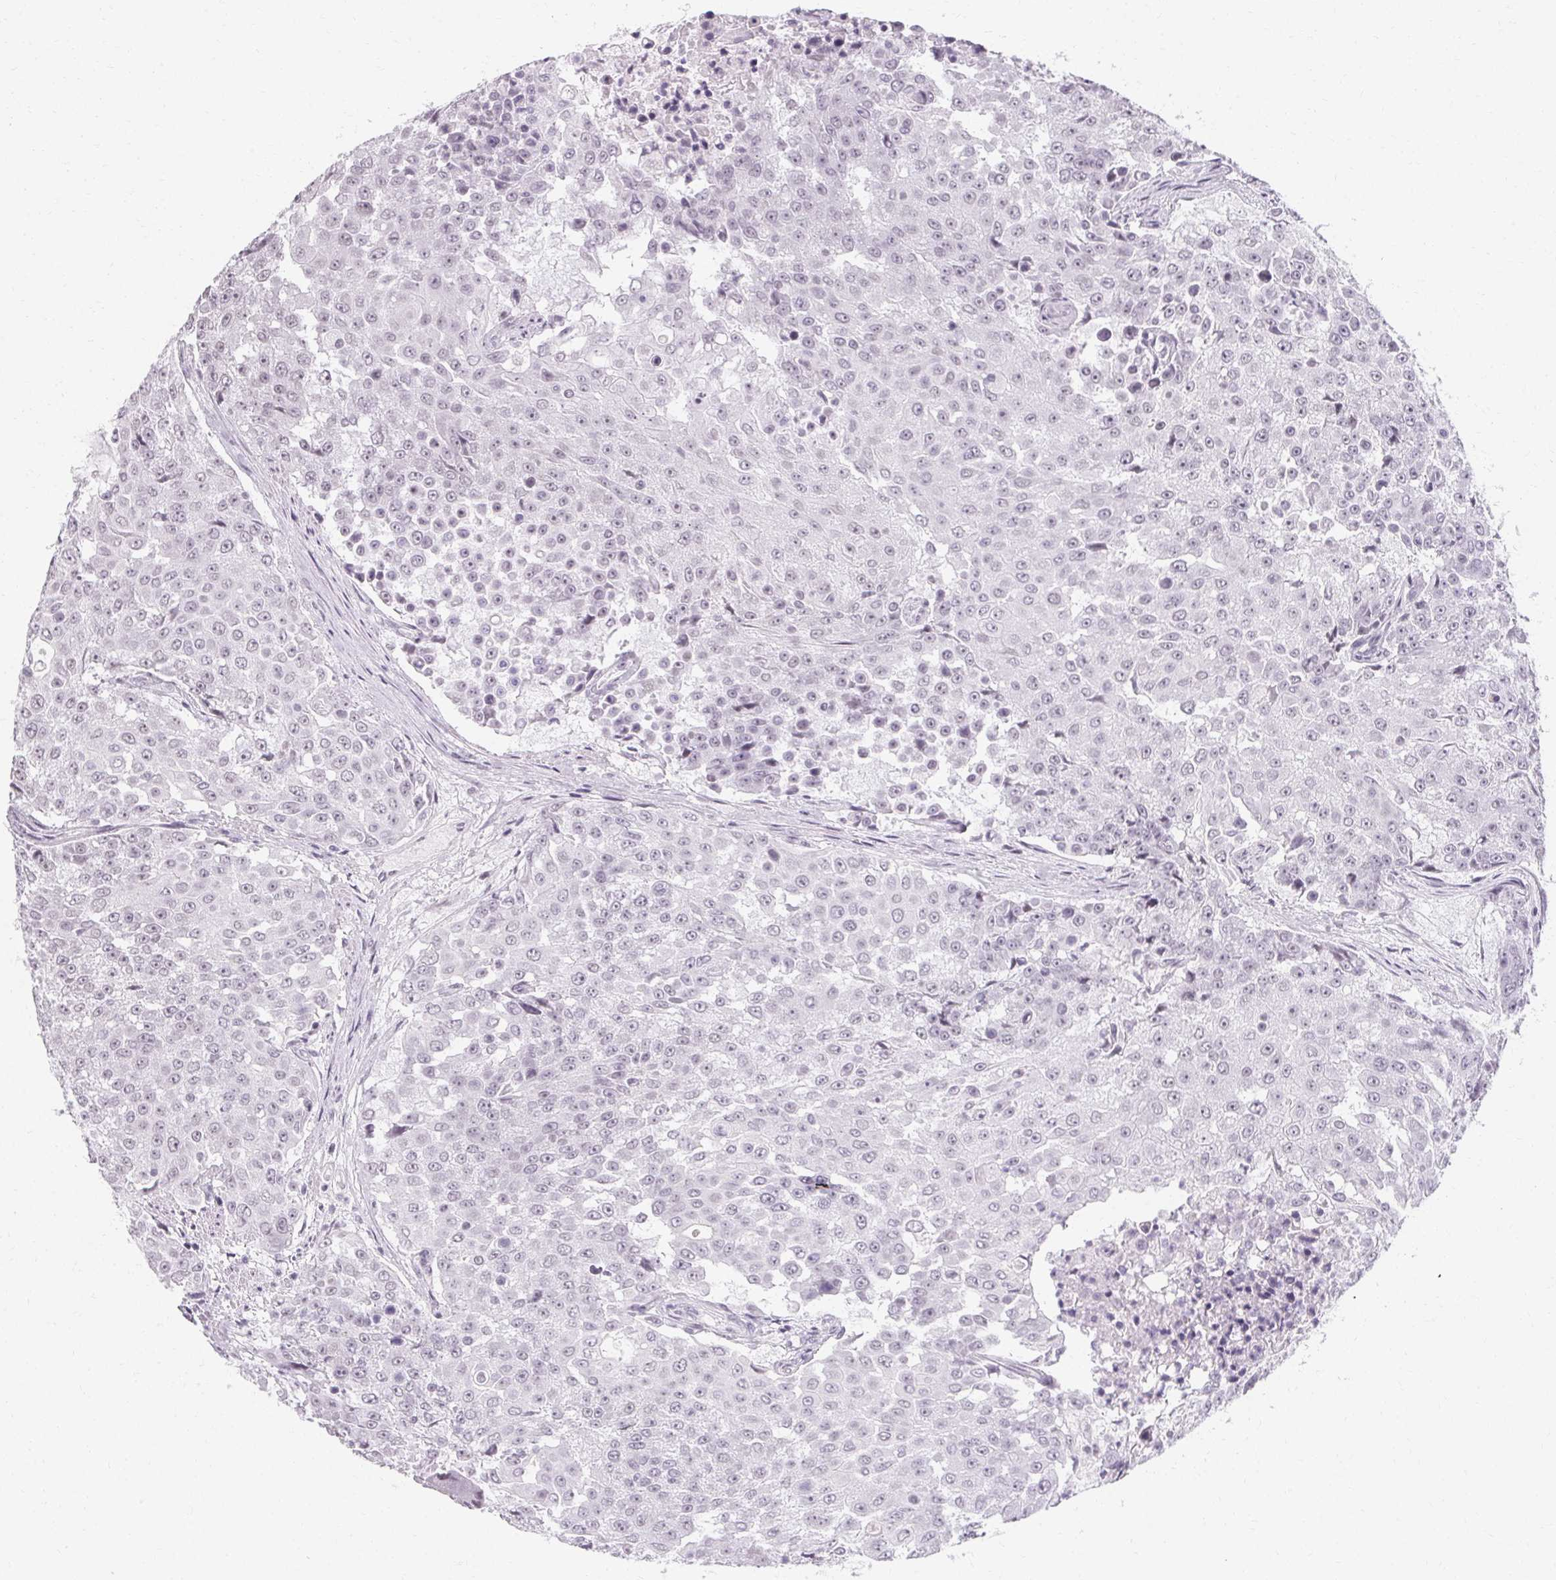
{"staining": {"intensity": "negative", "quantity": "none", "location": "none"}, "tissue": "urothelial cancer", "cell_type": "Tumor cells", "image_type": "cancer", "snomed": [{"axis": "morphology", "description": "Urothelial carcinoma, High grade"}, {"axis": "topography", "description": "Urinary bladder"}], "caption": "Immunohistochemistry micrograph of neoplastic tissue: urothelial carcinoma (high-grade) stained with DAB (3,3'-diaminobenzidine) exhibits no significant protein staining in tumor cells.", "gene": "SYNPR", "patient": {"sex": "female", "age": 63}}